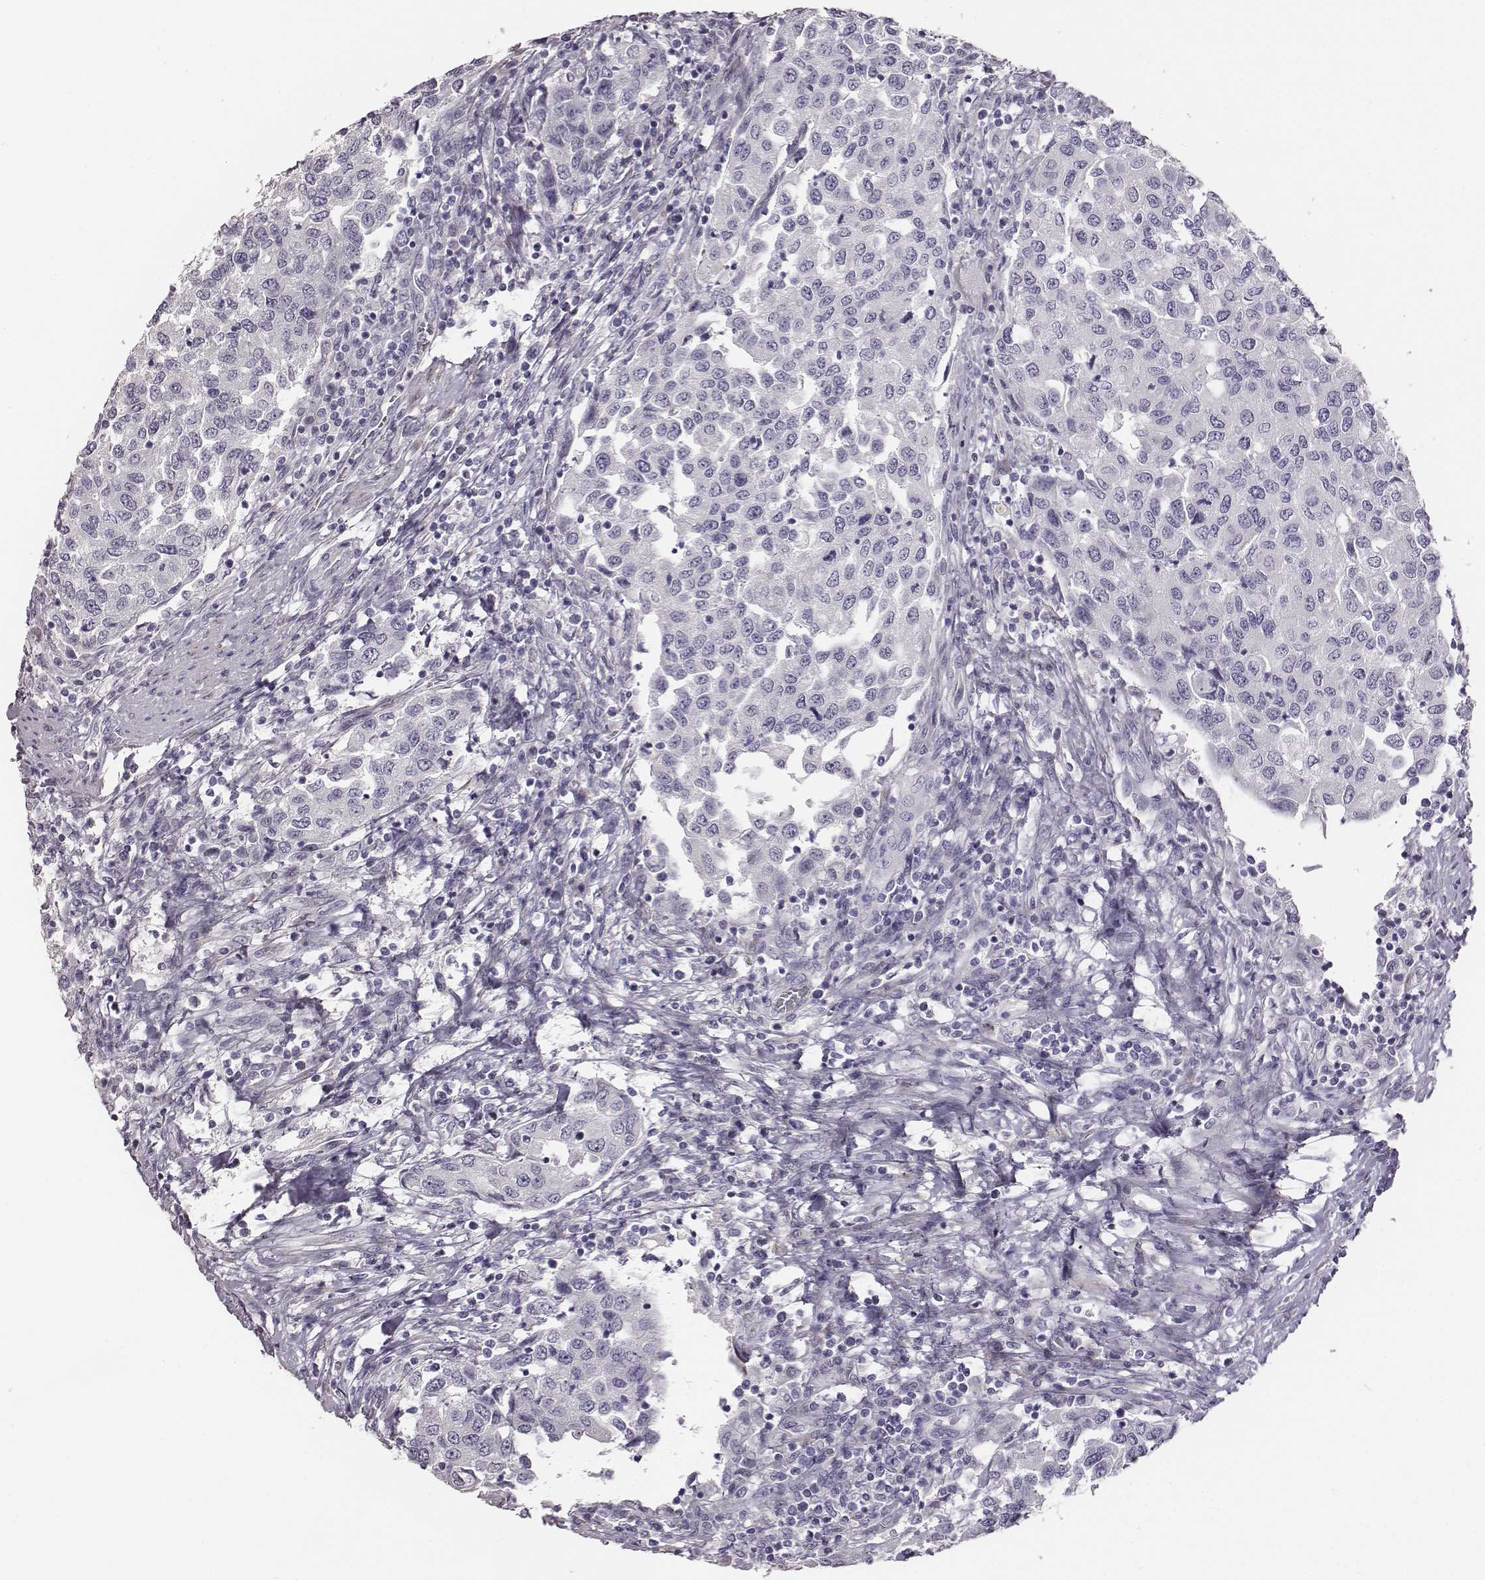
{"staining": {"intensity": "negative", "quantity": "none", "location": "none"}, "tissue": "urothelial cancer", "cell_type": "Tumor cells", "image_type": "cancer", "snomed": [{"axis": "morphology", "description": "Urothelial carcinoma, High grade"}, {"axis": "topography", "description": "Urinary bladder"}], "caption": "There is no significant staining in tumor cells of urothelial cancer.", "gene": "GUCA1A", "patient": {"sex": "female", "age": 78}}